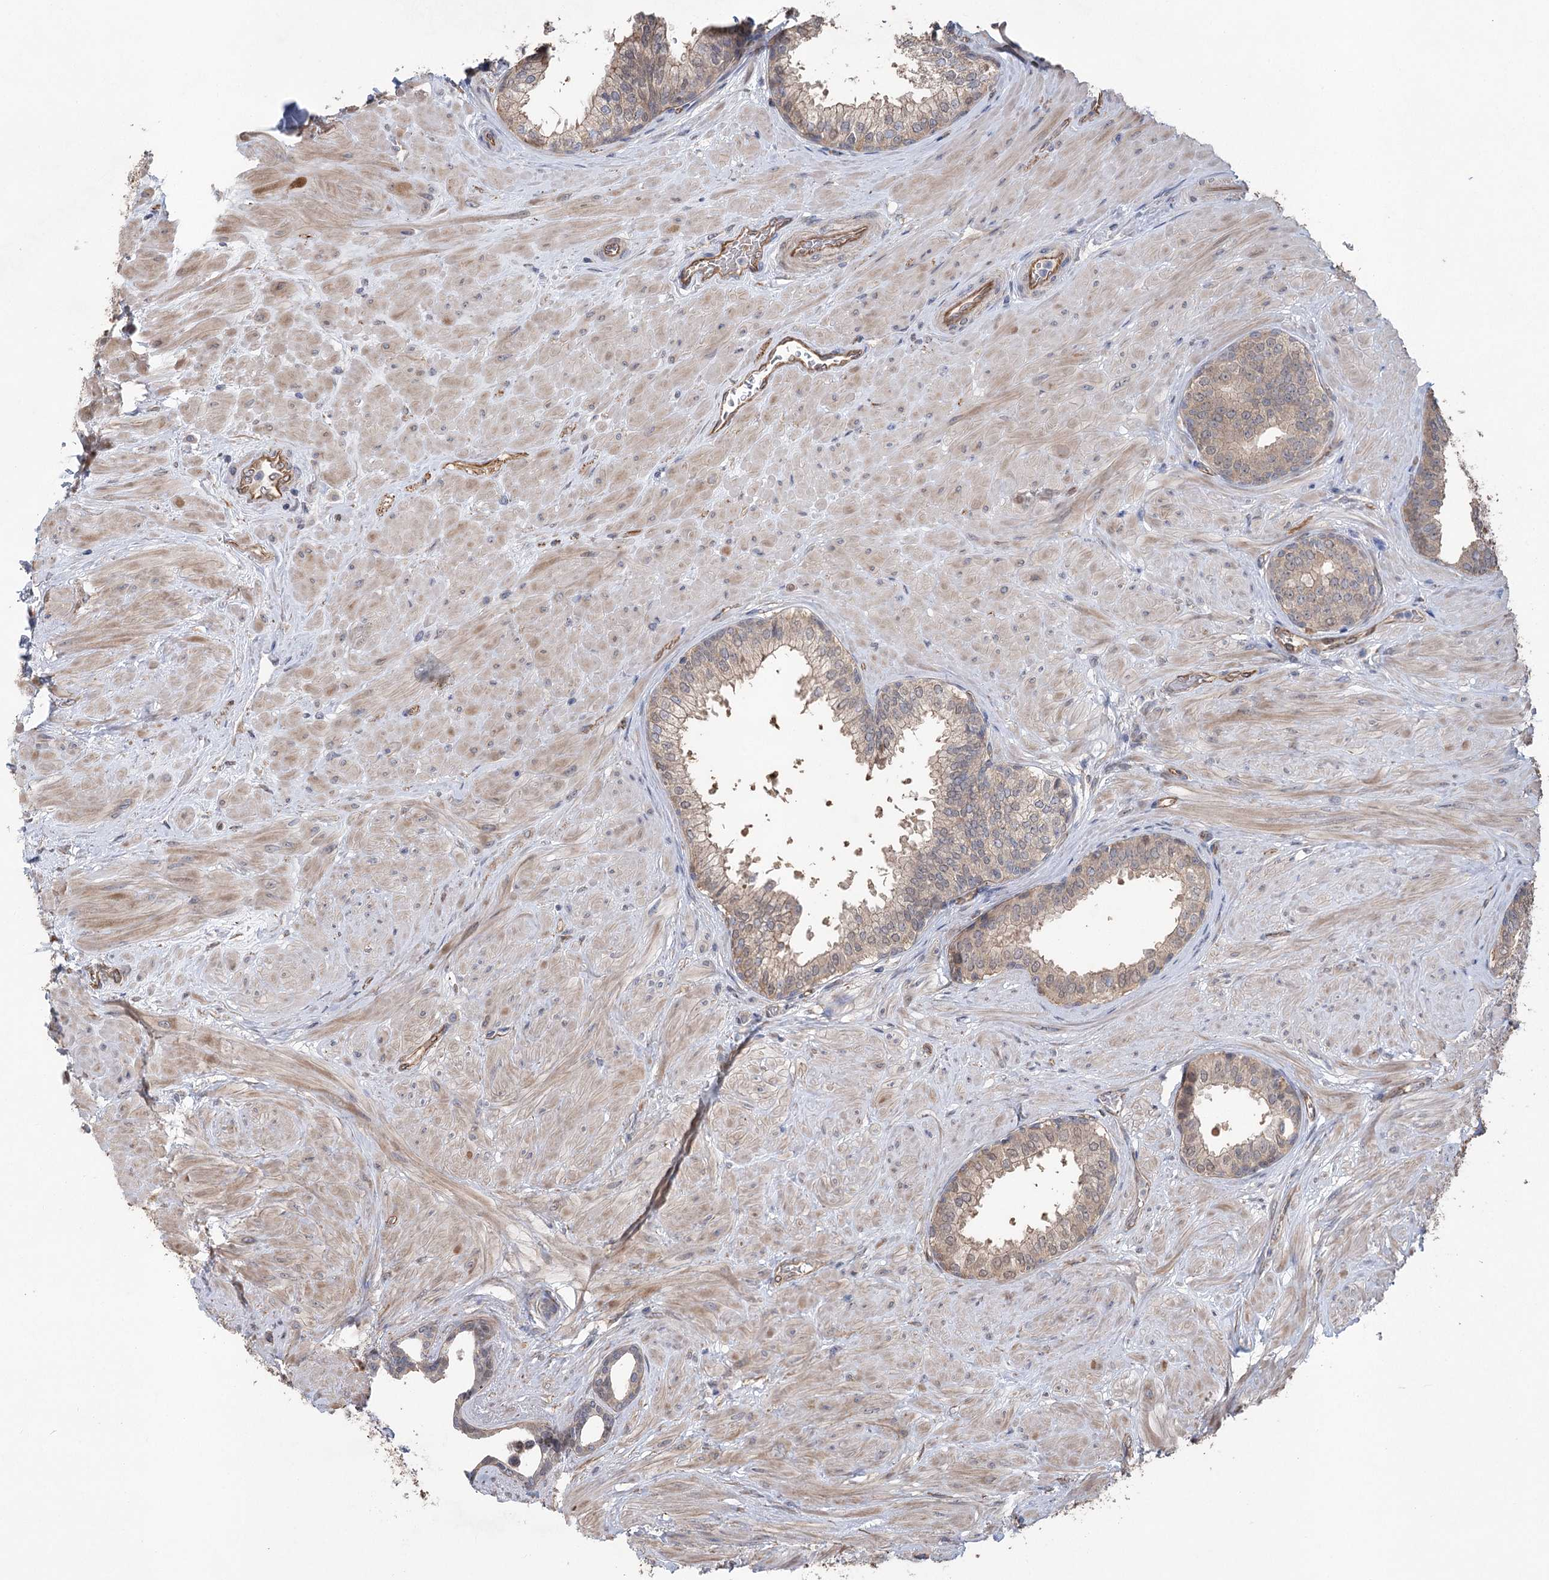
{"staining": {"intensity": "weak", "quantity": "25%-75%", "location": "cytoplasmic/membranous"}, "tissue": "prostate", "cell_type": "Glandular cells", "image_type": "normal", "snomed": [{"axis": "morphology", "description": "Normal tissue, NOS"}, {"axis": "topography", "description": "Prostate"}], "caption": "Protein expression analysis of unremarkable human prostate reveals weak cytoplasmic/membranous staining in about 25%-75% of glandular cells.", "gene": "RWDD4", "patient": {"sex": "male", "age": 48}}